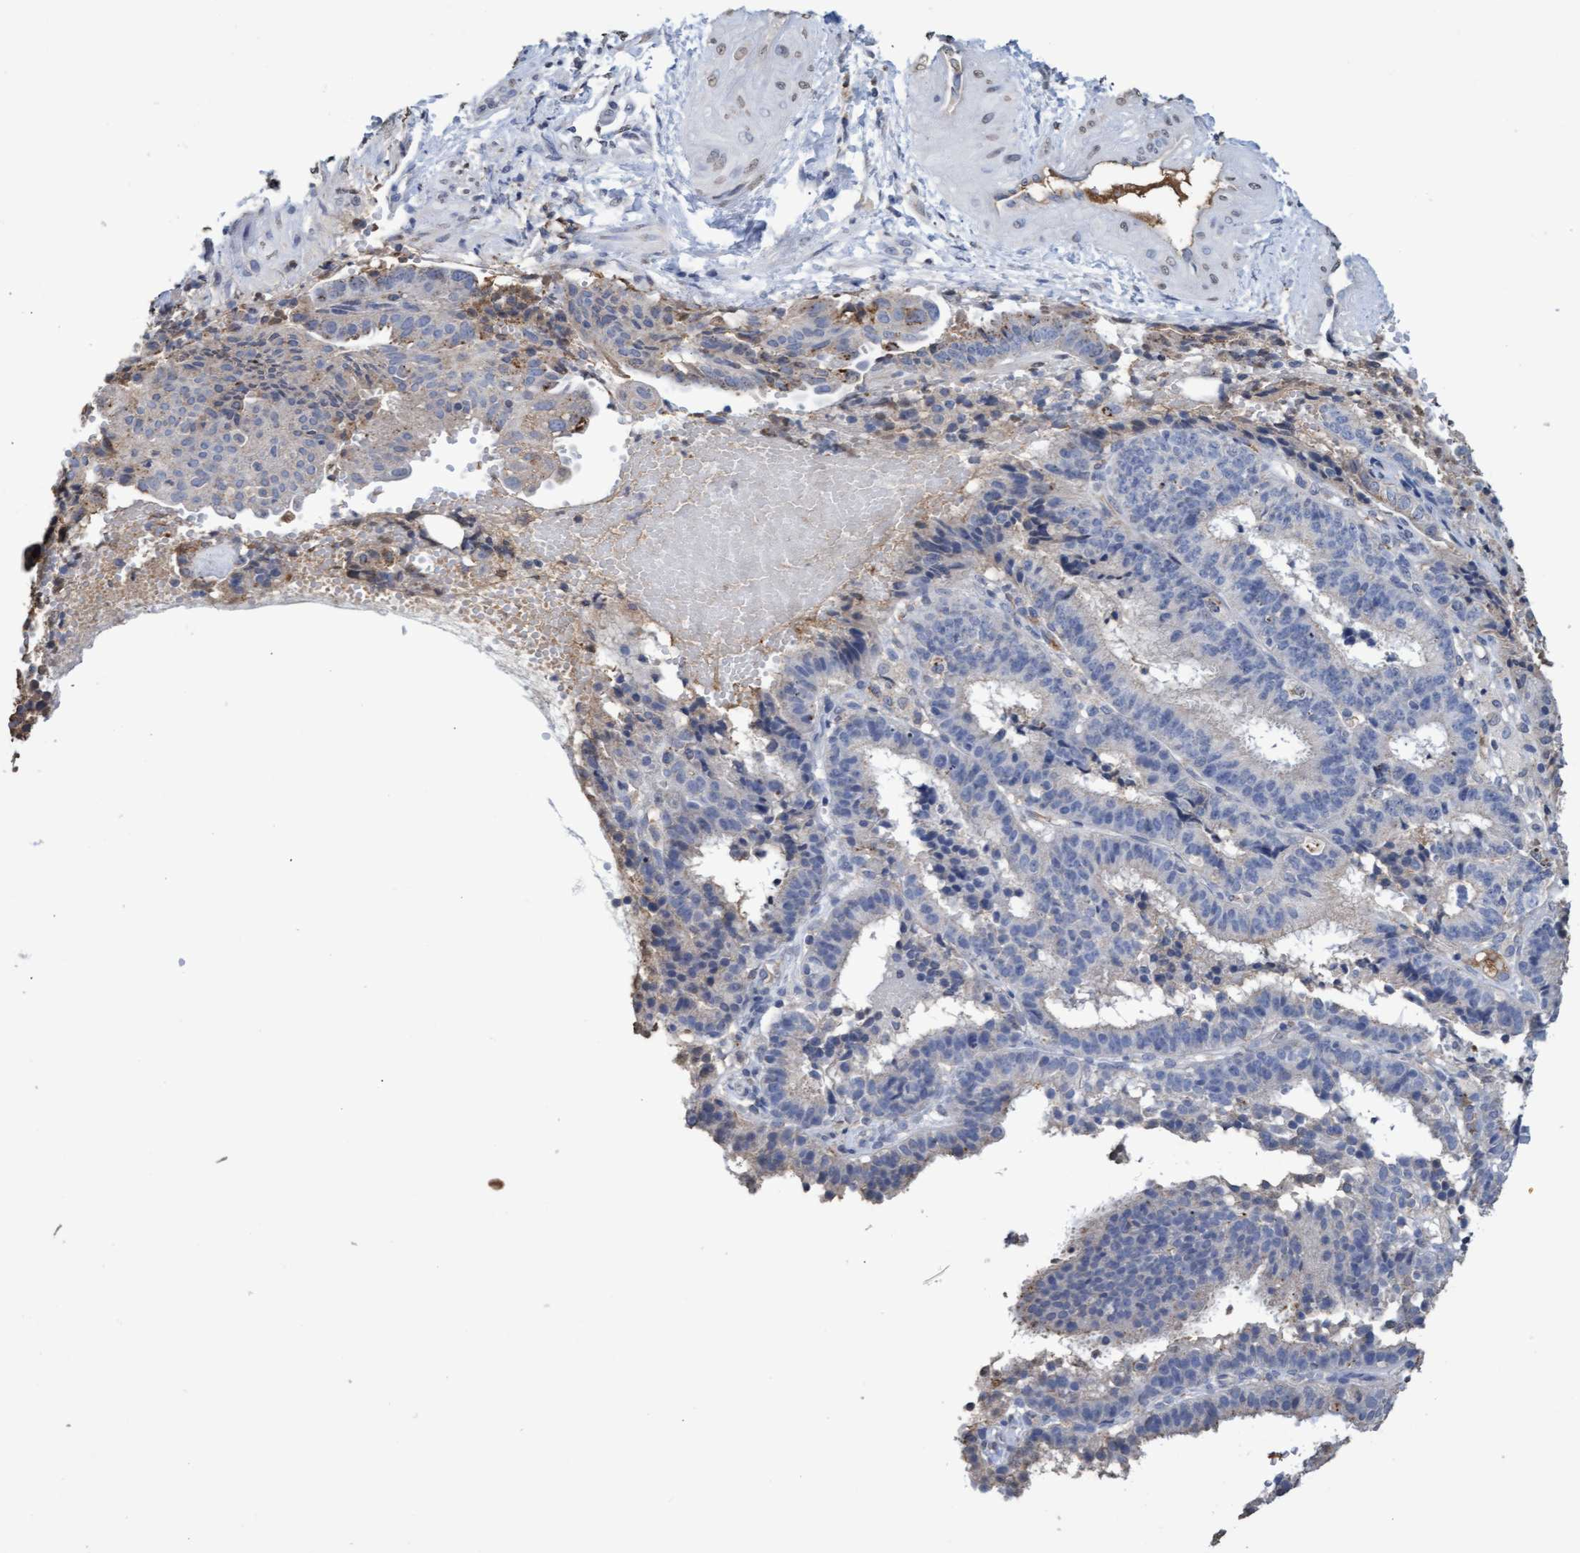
{"staining": {"intensity": "negative", "quantity": "none", "location": "none"}, "tissue": "endometrial cancer", "cell_type": "Tumor cells", "image_type": "cancer", "snomed": [{"axis": "morphology", "description": "Adenocarcinoma, NOS"}, {"axis": "topography", "description": "Endometrium"}], "caption": "Immunohistochemistry (IHC) of adenocarcinoma (endometrial) reveals no staining in tumor cells.", "gene": "GPR39", "patient": {"sex": "female", "age": 51}}